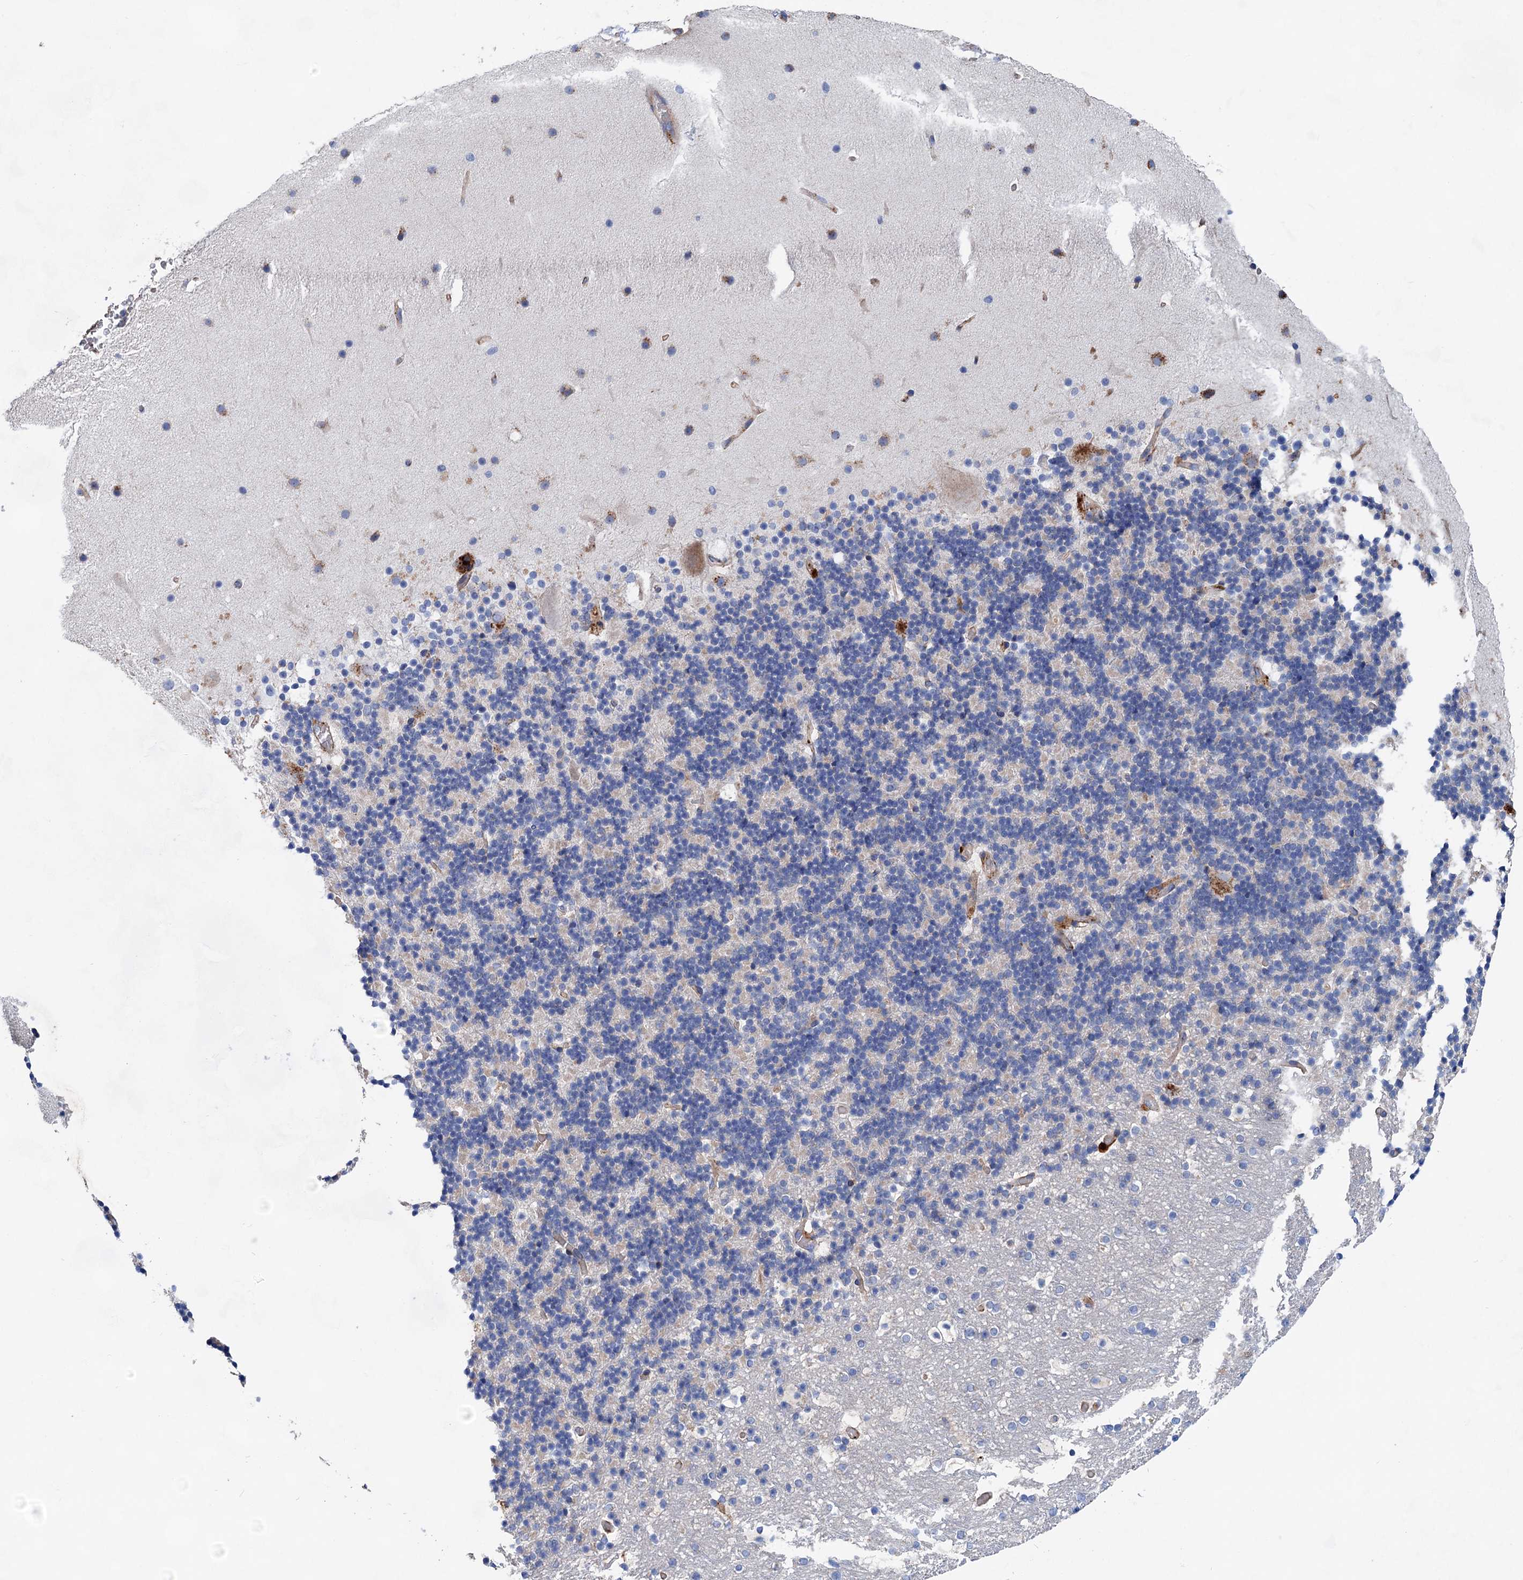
{"staining": {"intensity": "negative", "quantity": "none", "location": "none"}, "tissue": "cerebellum", "cell_type": "Cells in granular layer", "image_type": "normal", "snomed": [{"axis": "morphology", "description": "Normal tissue, NOS"}, {"axis": "topography", "description": "Cerebellum"}], "caption": "The histopathology image shows no significant staining in cells in granular layer of cerebellum.", "gene": "GPR155", "patient": {"sex": "male", "age": 57}}